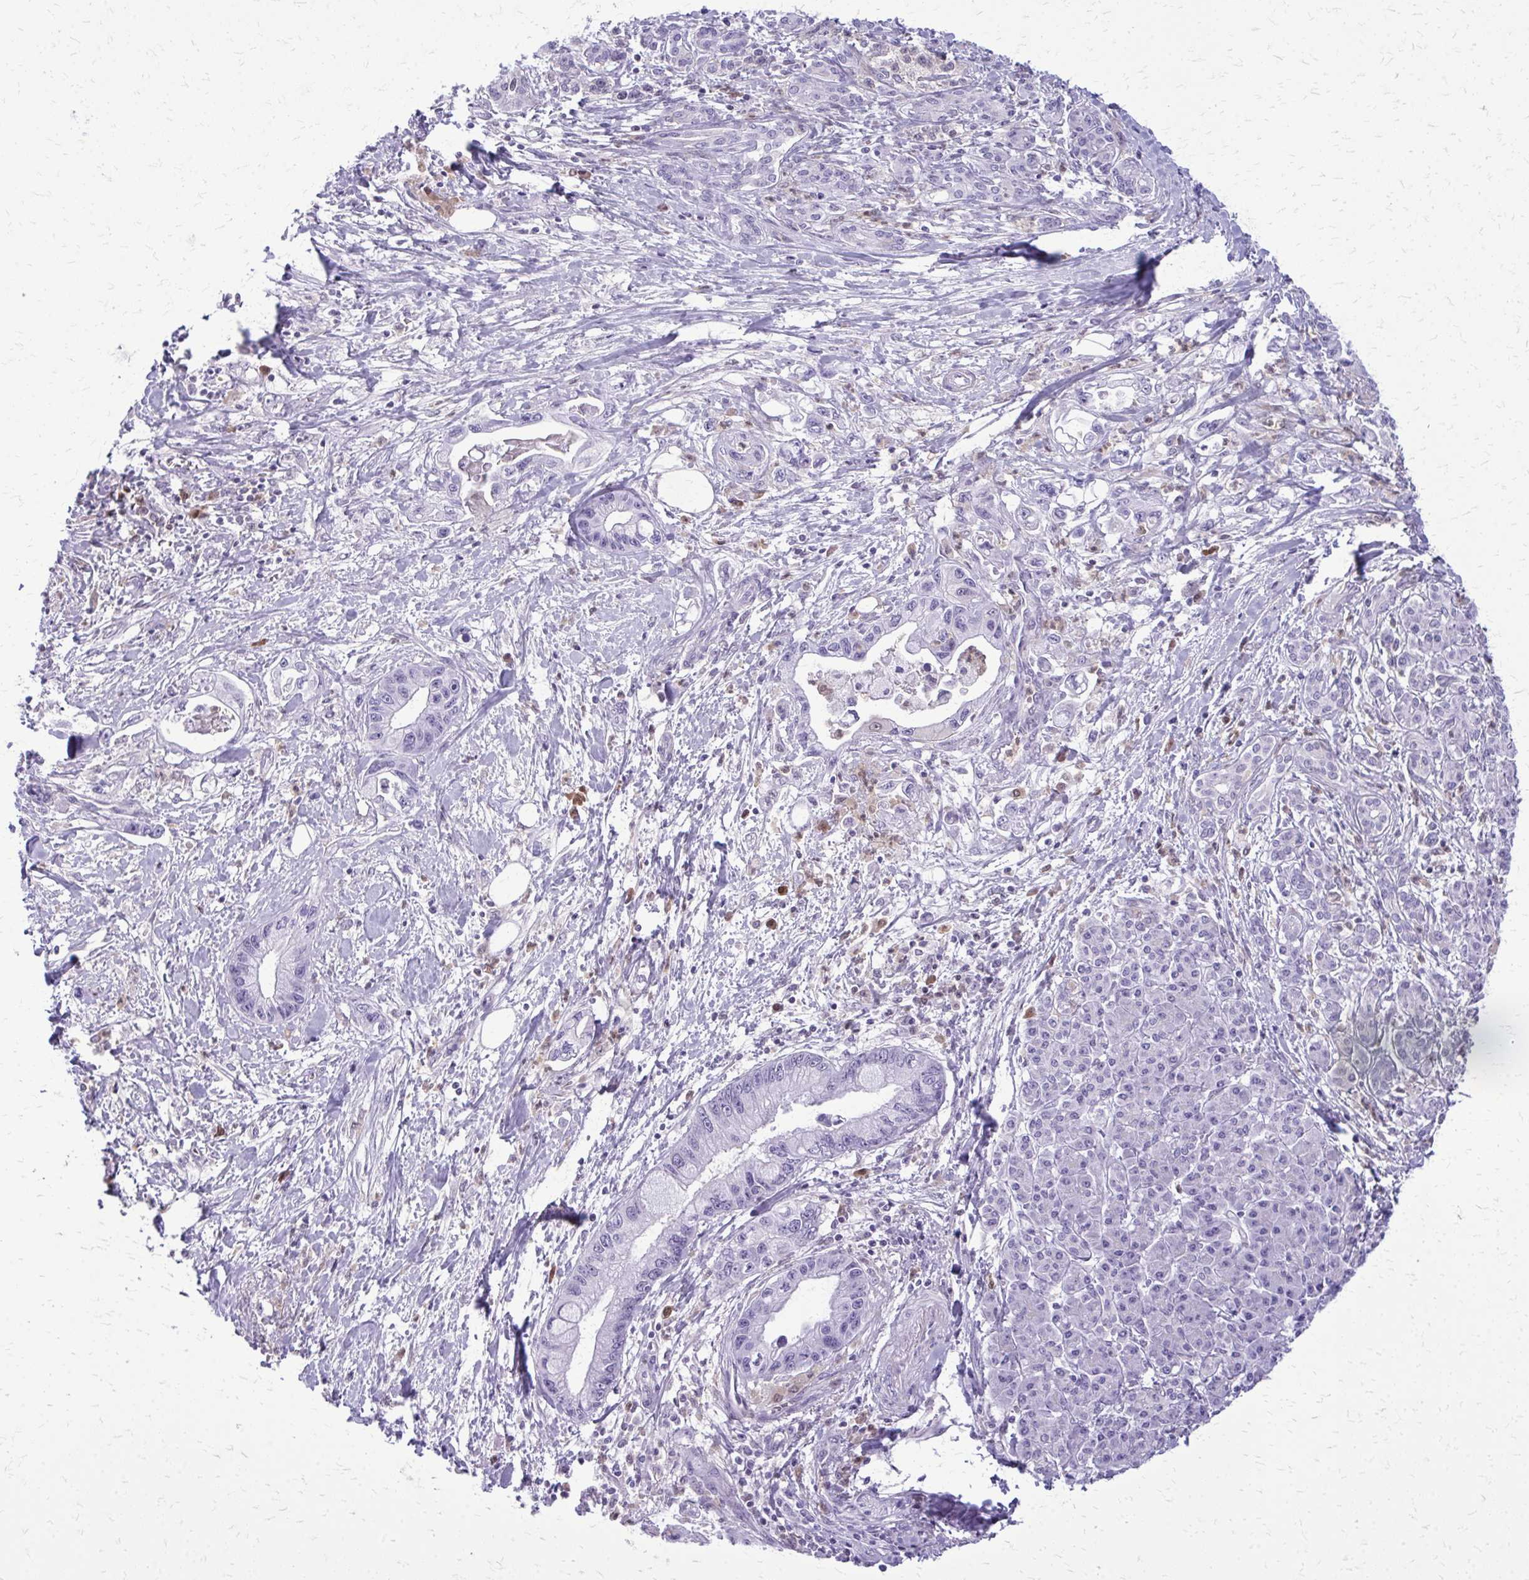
{"staining": {"intensity": "negative", "quantity": "none", "location": "none"}, "tissue": "pancreatic cancer", "cell_type": "Tumor cells", "image_type": "cancer", "snomed": [{"axis": "morphology", "description": "Adenocarcinoma, NOS"}, {"axis": "topography", "description": "Pancreas"}], "caption": "Tumor cells are negative for protein expression in human pancreatic adenocarcinoma.", "gene": "GLRX", "patient": {"sex": "male", "age": 61}}